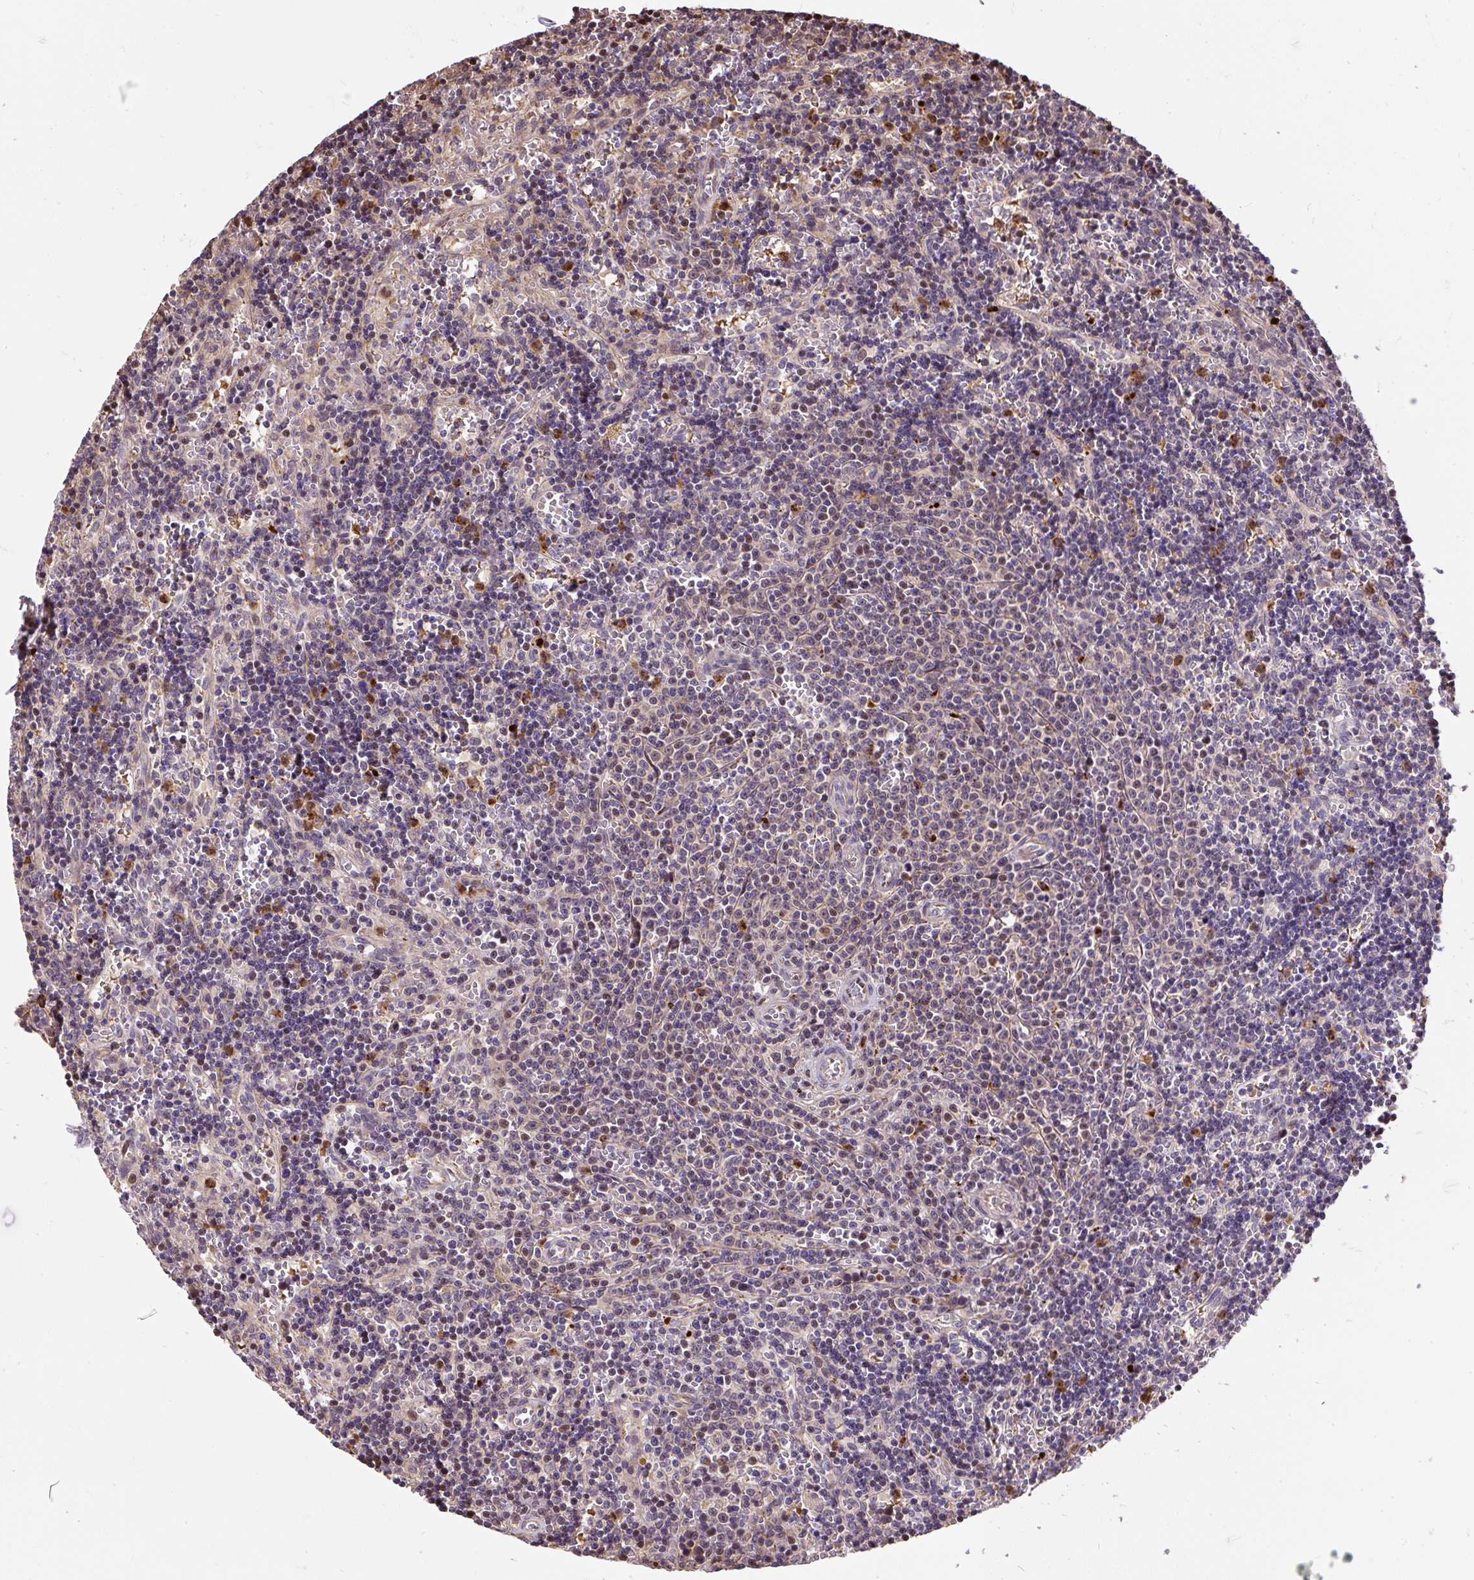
{"staining": {"intensity": "negative", "quantity": "none", "location": "none"}, "tissue": "lymphoma", "cell_type": "Tumor cells", "image_type": "cancer", "snomed": [{"axis": "morphology", "description": "Malignant lymphoma, non-Hodgkin's type, Low grade"}, {"axis": "topography", "description": "Spleen"}], "caption": "Human low-grade malignant lymphoma, non-Hodgkin's type stained for a protein using immunohistochemistry (IHC) reveals no positivity in tumor cells.", "gene": "PUS7L", "patient": {"sex": "male", "age": 60}}